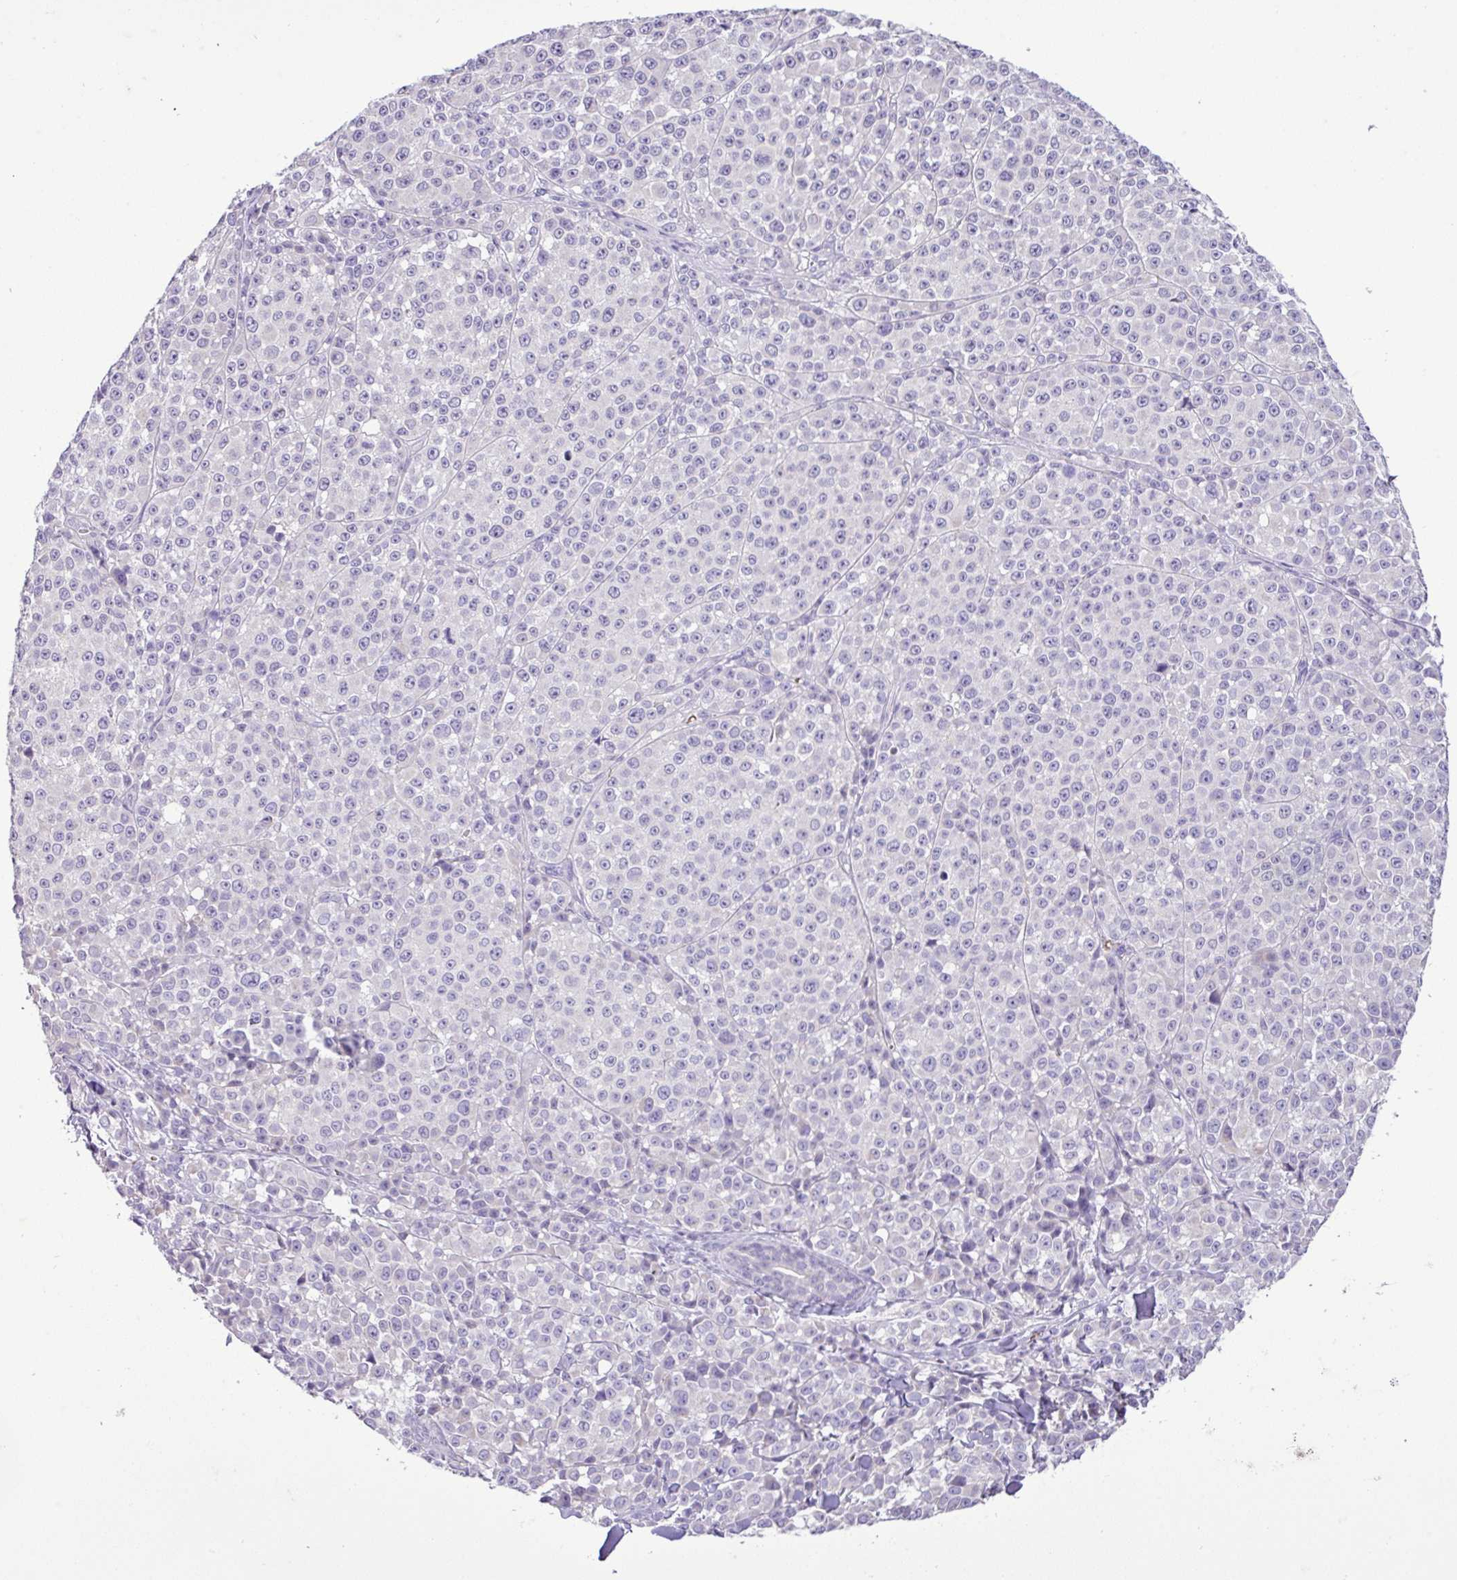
{"staining": {"intensity": "negative", "quantity": "none", "location": "none"}, "tissue": "melanoma", "cell_type": "Tumor cells", "image_type": "cancer", "snomed": [{"axis": "morphology", "description": "Malignant melanoma, NOS"}, {"axis": "topography", "description": "Skin"}], "caption": "Tumor cells are negative for brown protein staining in malignant melanoma. (DAB (3,3'-diaminobenzidine) immunohistochemistry visualized using brightfield microscopy, high magnification).", "gene": "MGAT4B", "patient": {"sex": "female", "age": 35}}